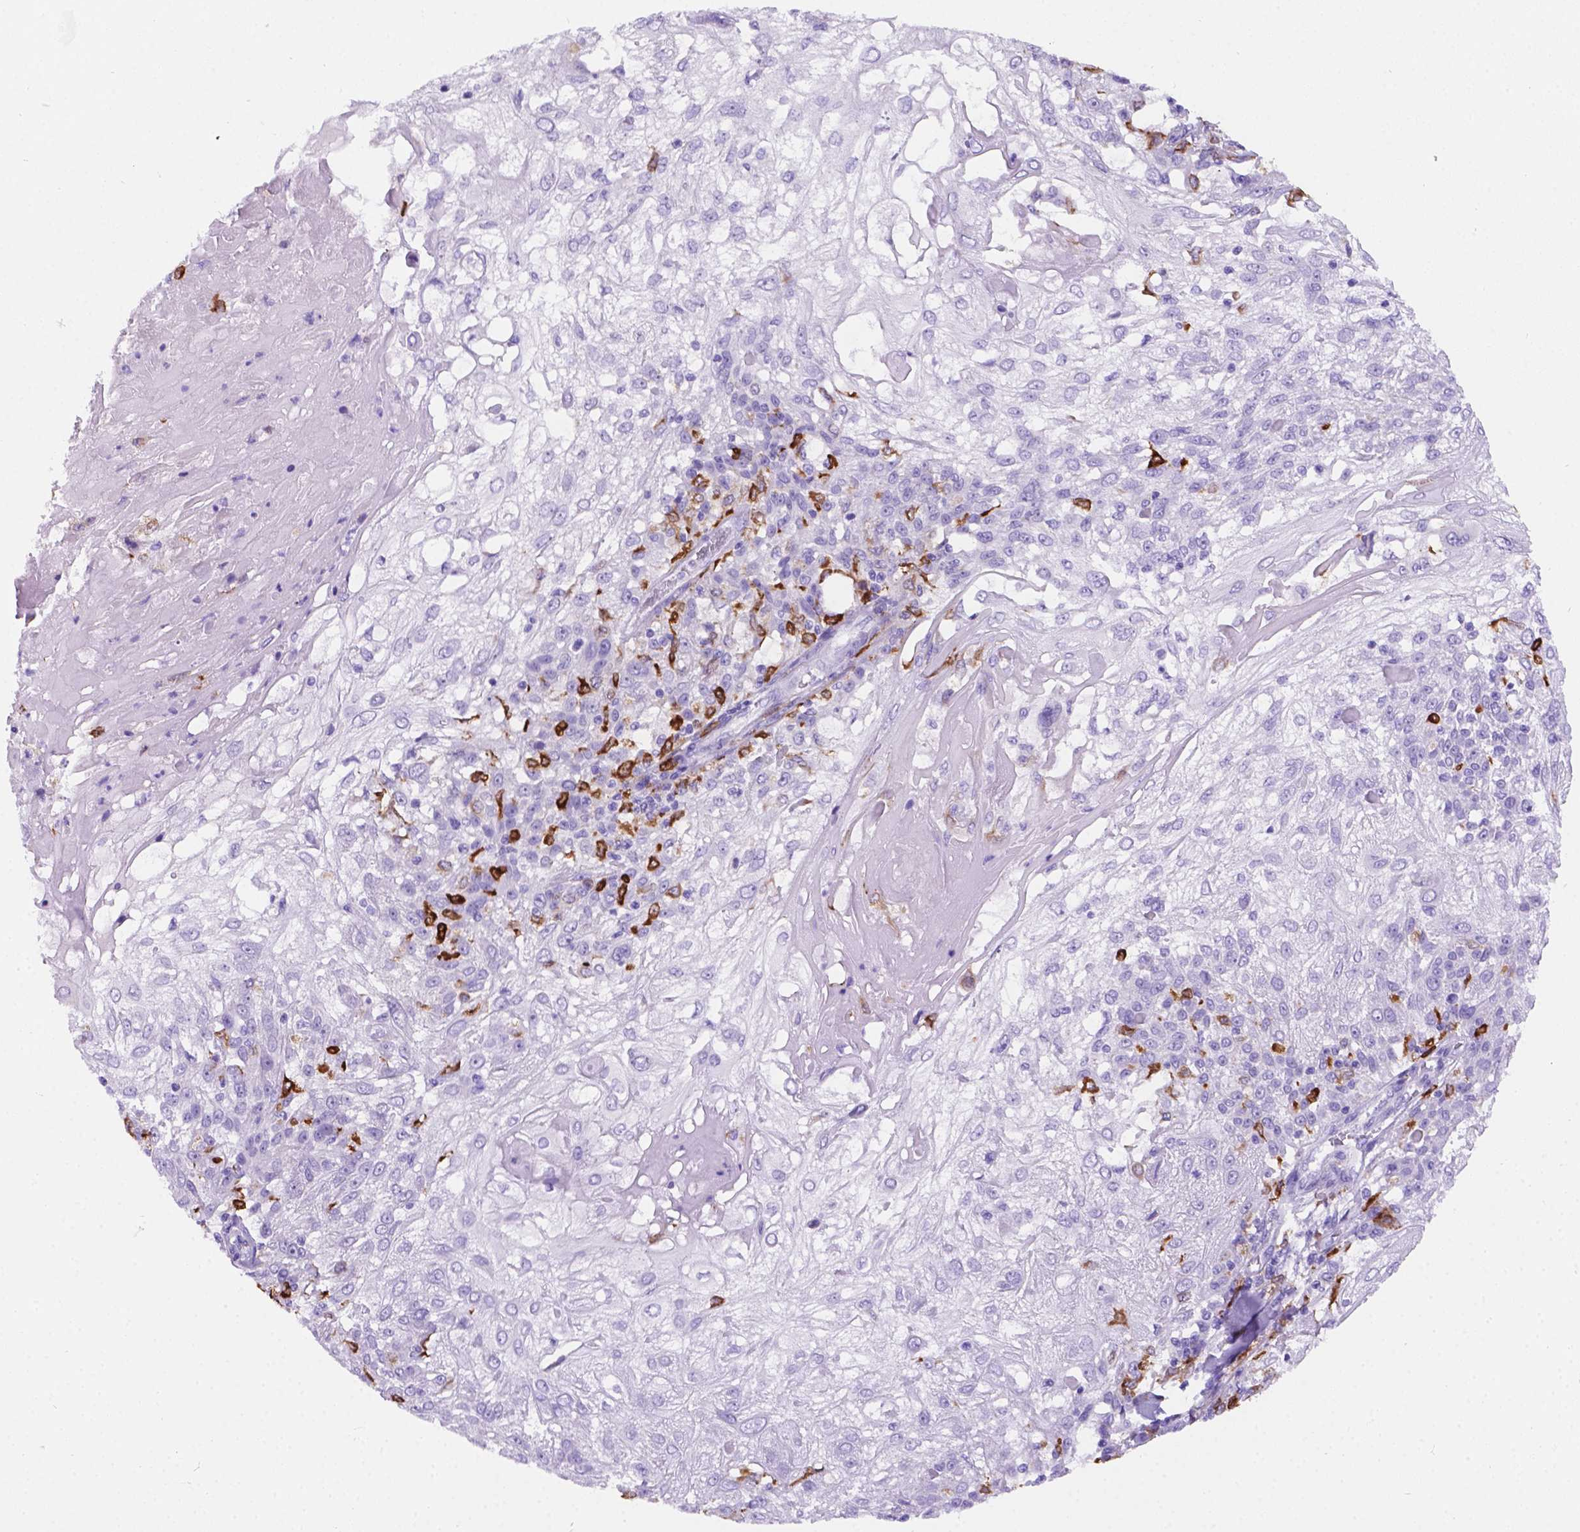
{"staining": {"intensity": "negative", "quantity": "none", "location": "none"}, "tissue": "skin cancer", "cell_type": "Tumor cells", "image_type": "cancer", "snomed": [{"axis": "morphology", "description": "Normal tissue, NOS"}, {"axis": "morphology", "description": "Squamous cell carcinoma, NOS"}, {"axis": "topography", "description": "Skin"}], "caption": "There is no significant positivity in tumor cells of skin cancer (squamous cell carcinoma).", "gene": "MACF1", "patient": {"sex": "female", "age": 83}}